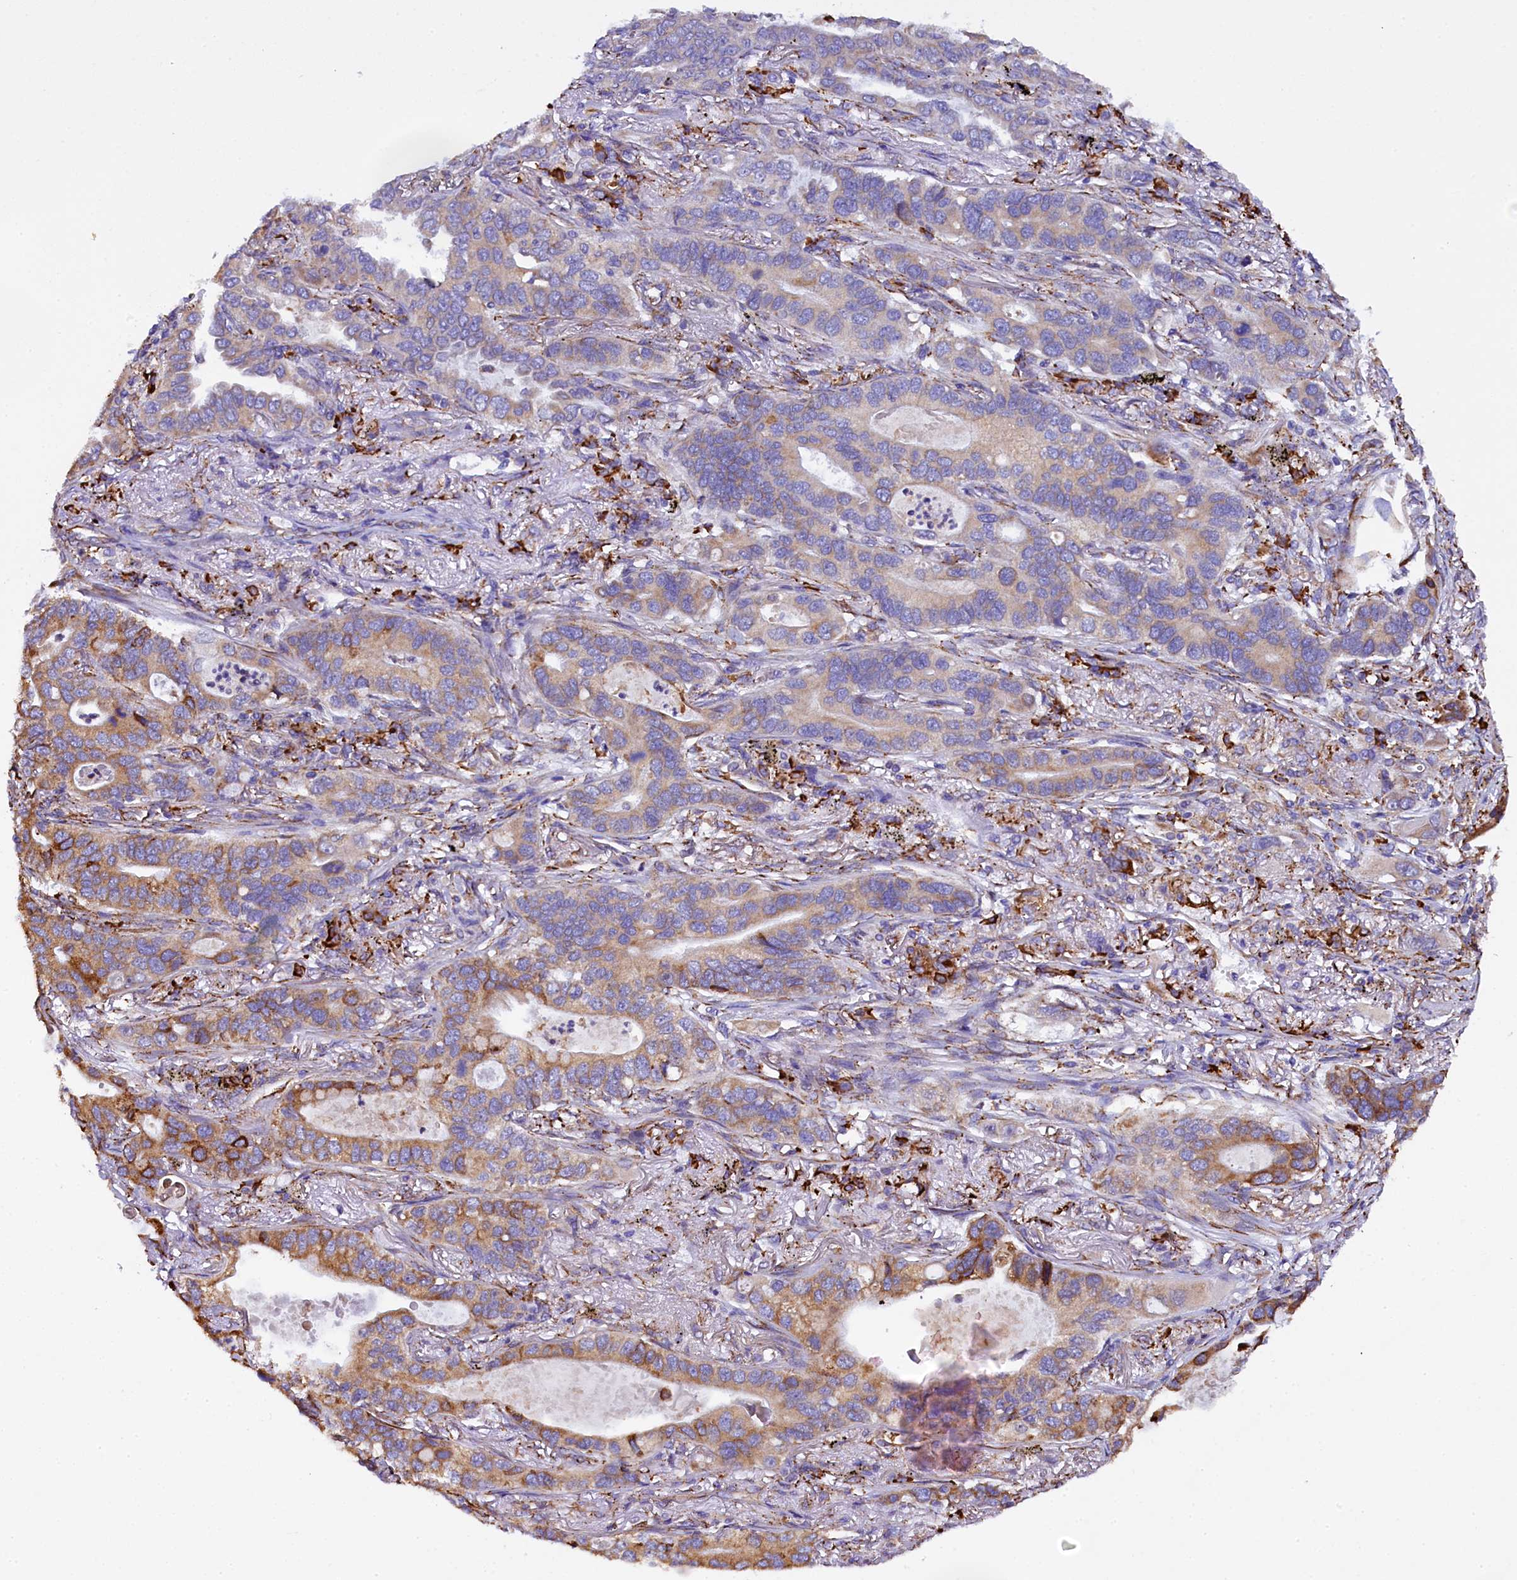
{"staining": {"intensity": "moderate", "quantity": "<25%", "location": "cytoplasmic/membranous"}, "tissue": "lung cancer", "cell_type": "Tumor cells", "image_type": "cancer", "snomed": [{"axis": "morphology", "description": "Adenocarcinoma, NOS"}, {"axis": "topography", "description": "Lung"}], "caption": "This is a micrograph of immunohistochemistry staining of adenocarcinoma (lung), which shows moderate positivity in the cytoplasmic/membranous of tumor cells.", "gene": "CAPS2", "patient": {"sex": "male", "age": 67}}